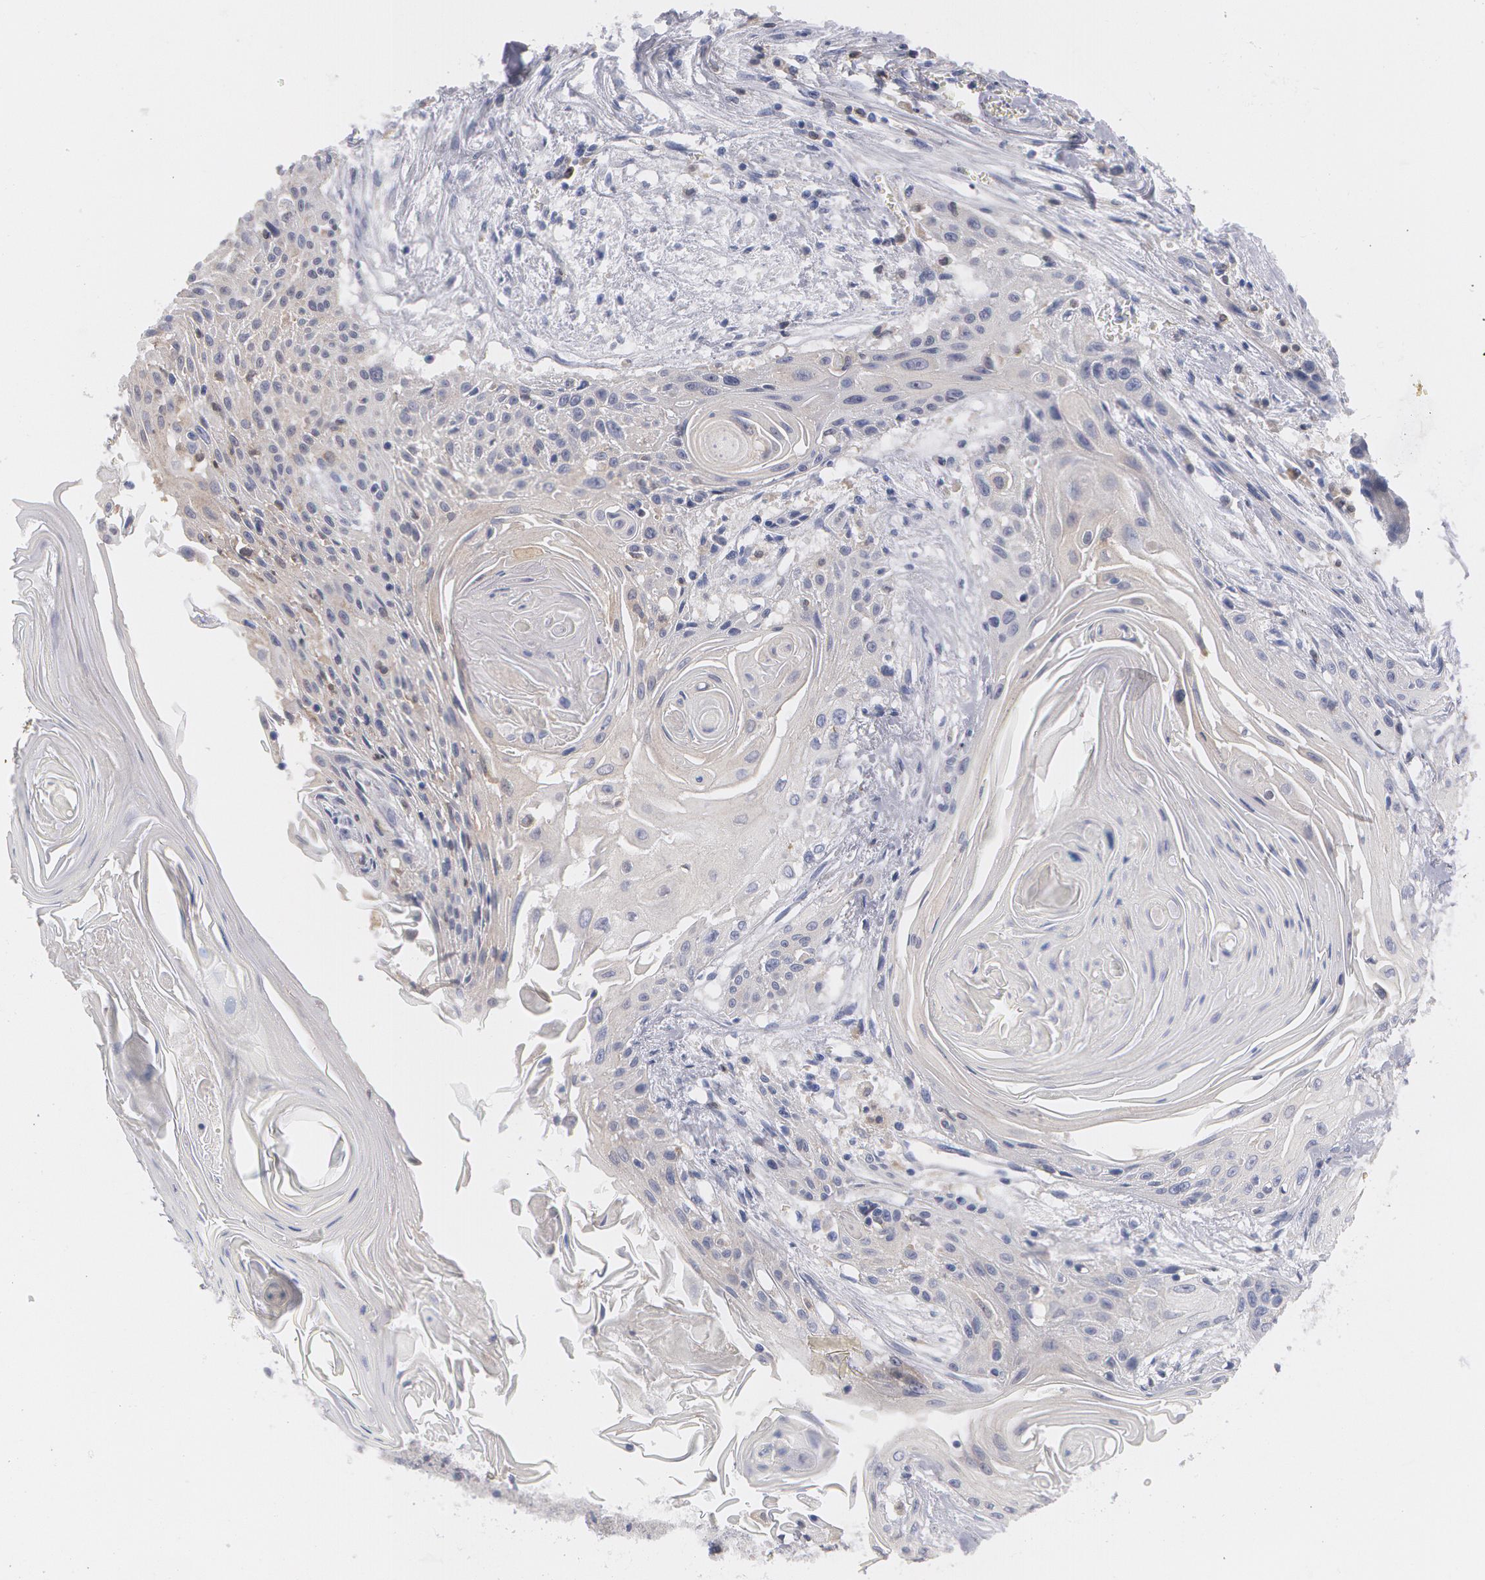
{"staining": {"intensity": "weak", "quantity": "25%-75%", "location": "cytoplasmic/membranous"}, "tissue": "head and neck cancer", "cell_type": "Tumor cells", "image_type": "cancer", "snomed": [{"axis": "morphology", "description": "Squamous cell carcinoma, NOS"}, {"axis": "morphology", "description": "Squamous cell carcinoma, metastatic, NOS"}, {"axis": "topography", "description": "Lymph node"}, {"axis": "topography", "description": "Salivary gland"}, {"axis": "topography", "description": "Head-Neck"}], "caption": "Human head and neck cancer (squamous cell carcinoma) stained with a protein marker displays weak staining in tumor cells.", "gene": "SYK", "patient": {"sex": "female", "age": 74}}